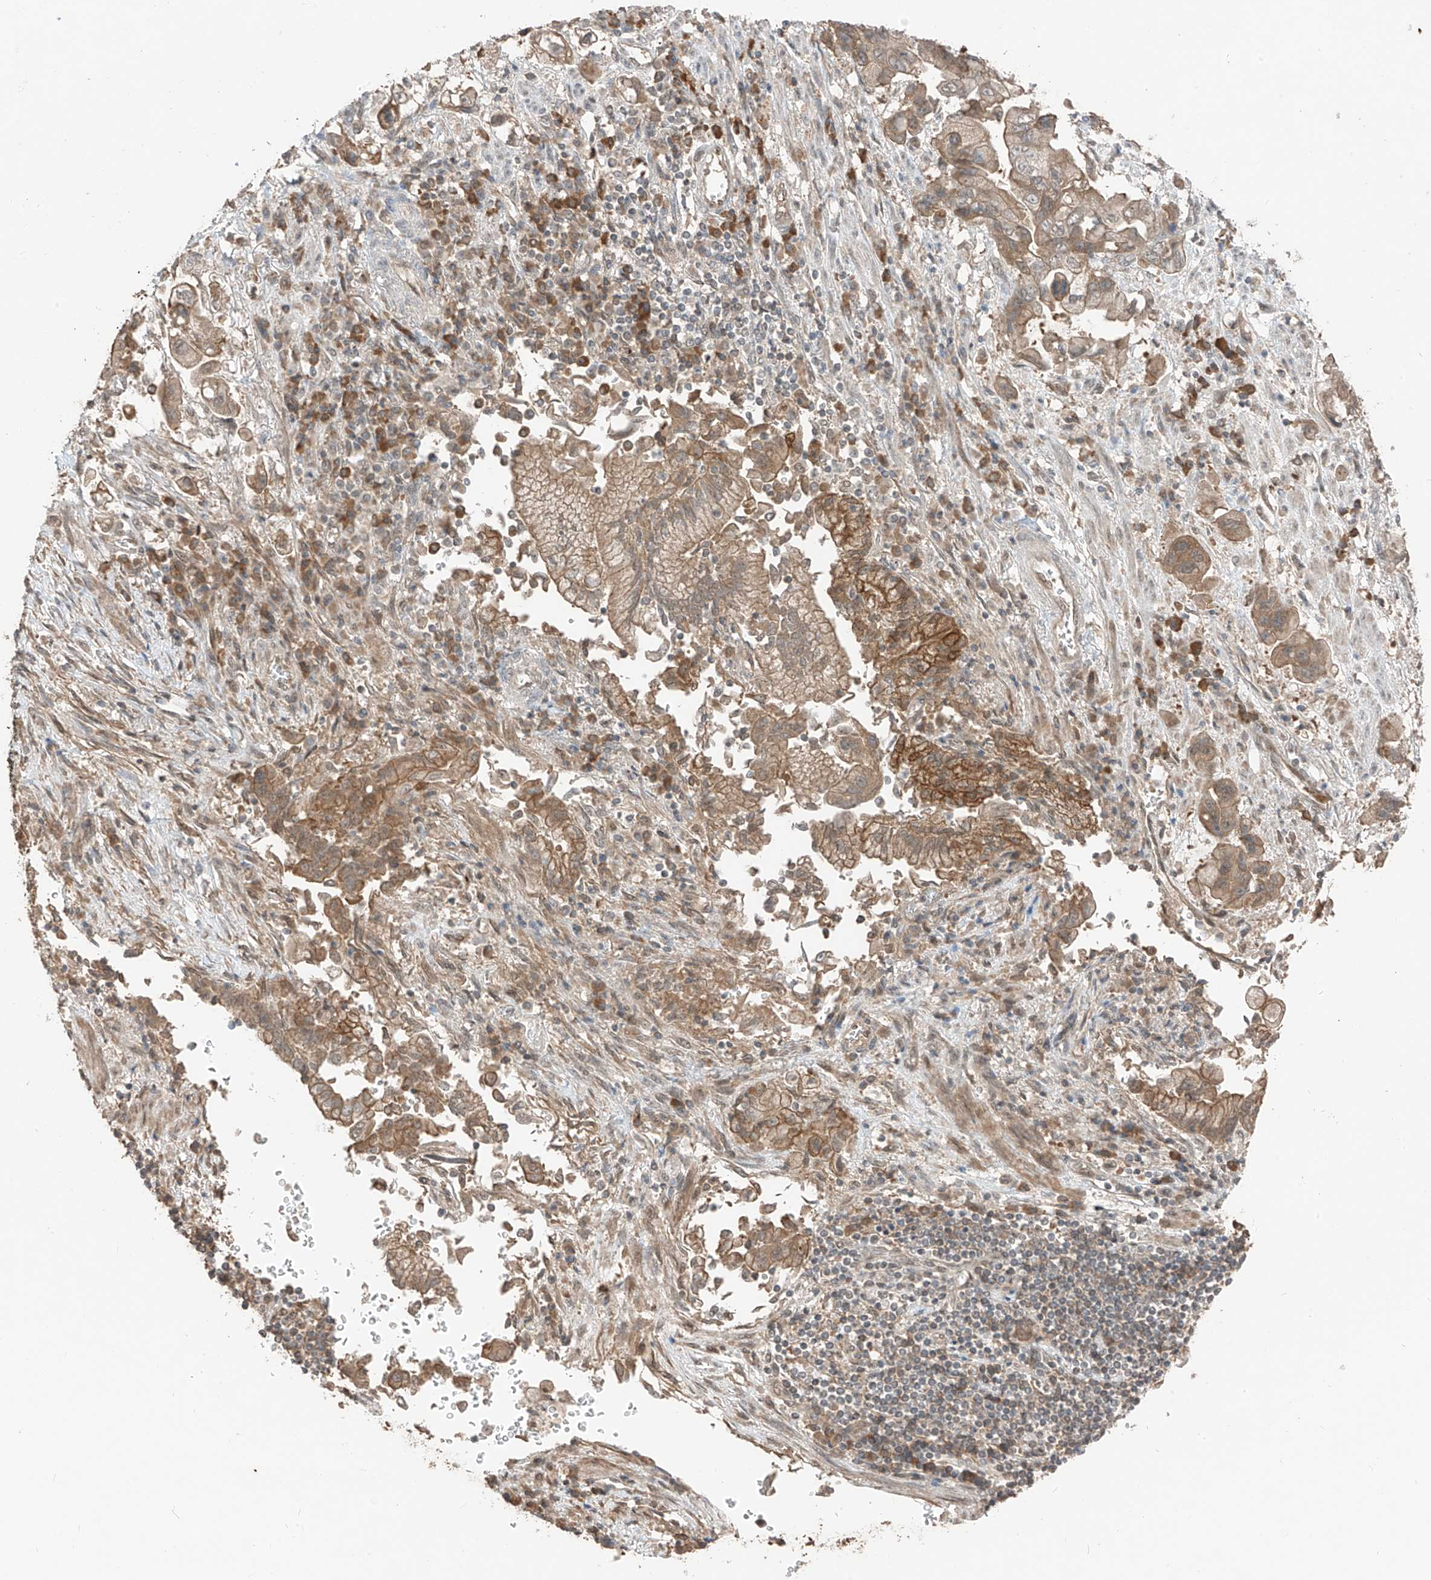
{"staining": {"intensity": "weak", "quantity": ">75%", "location": "cytoplasmic/membranous"}, "tissue": "stomach cancer", "cell_type": "Tumor cells", "image_type": "cancer", "snomed": [{"axis": "morphology", "description": "Adenocarcinoma, NOS"}, {"axis": "topography", "description": "Stomach"}], "caption": "Stomach cancer (adenocarcinoma) tissue shows weak cytoplasmic/membranous expression in about >75% of tumor cells, visualized by immunohistochemistry.", "gene": "COLGALT2", "patient": {"sex": "male", "age": 62}}